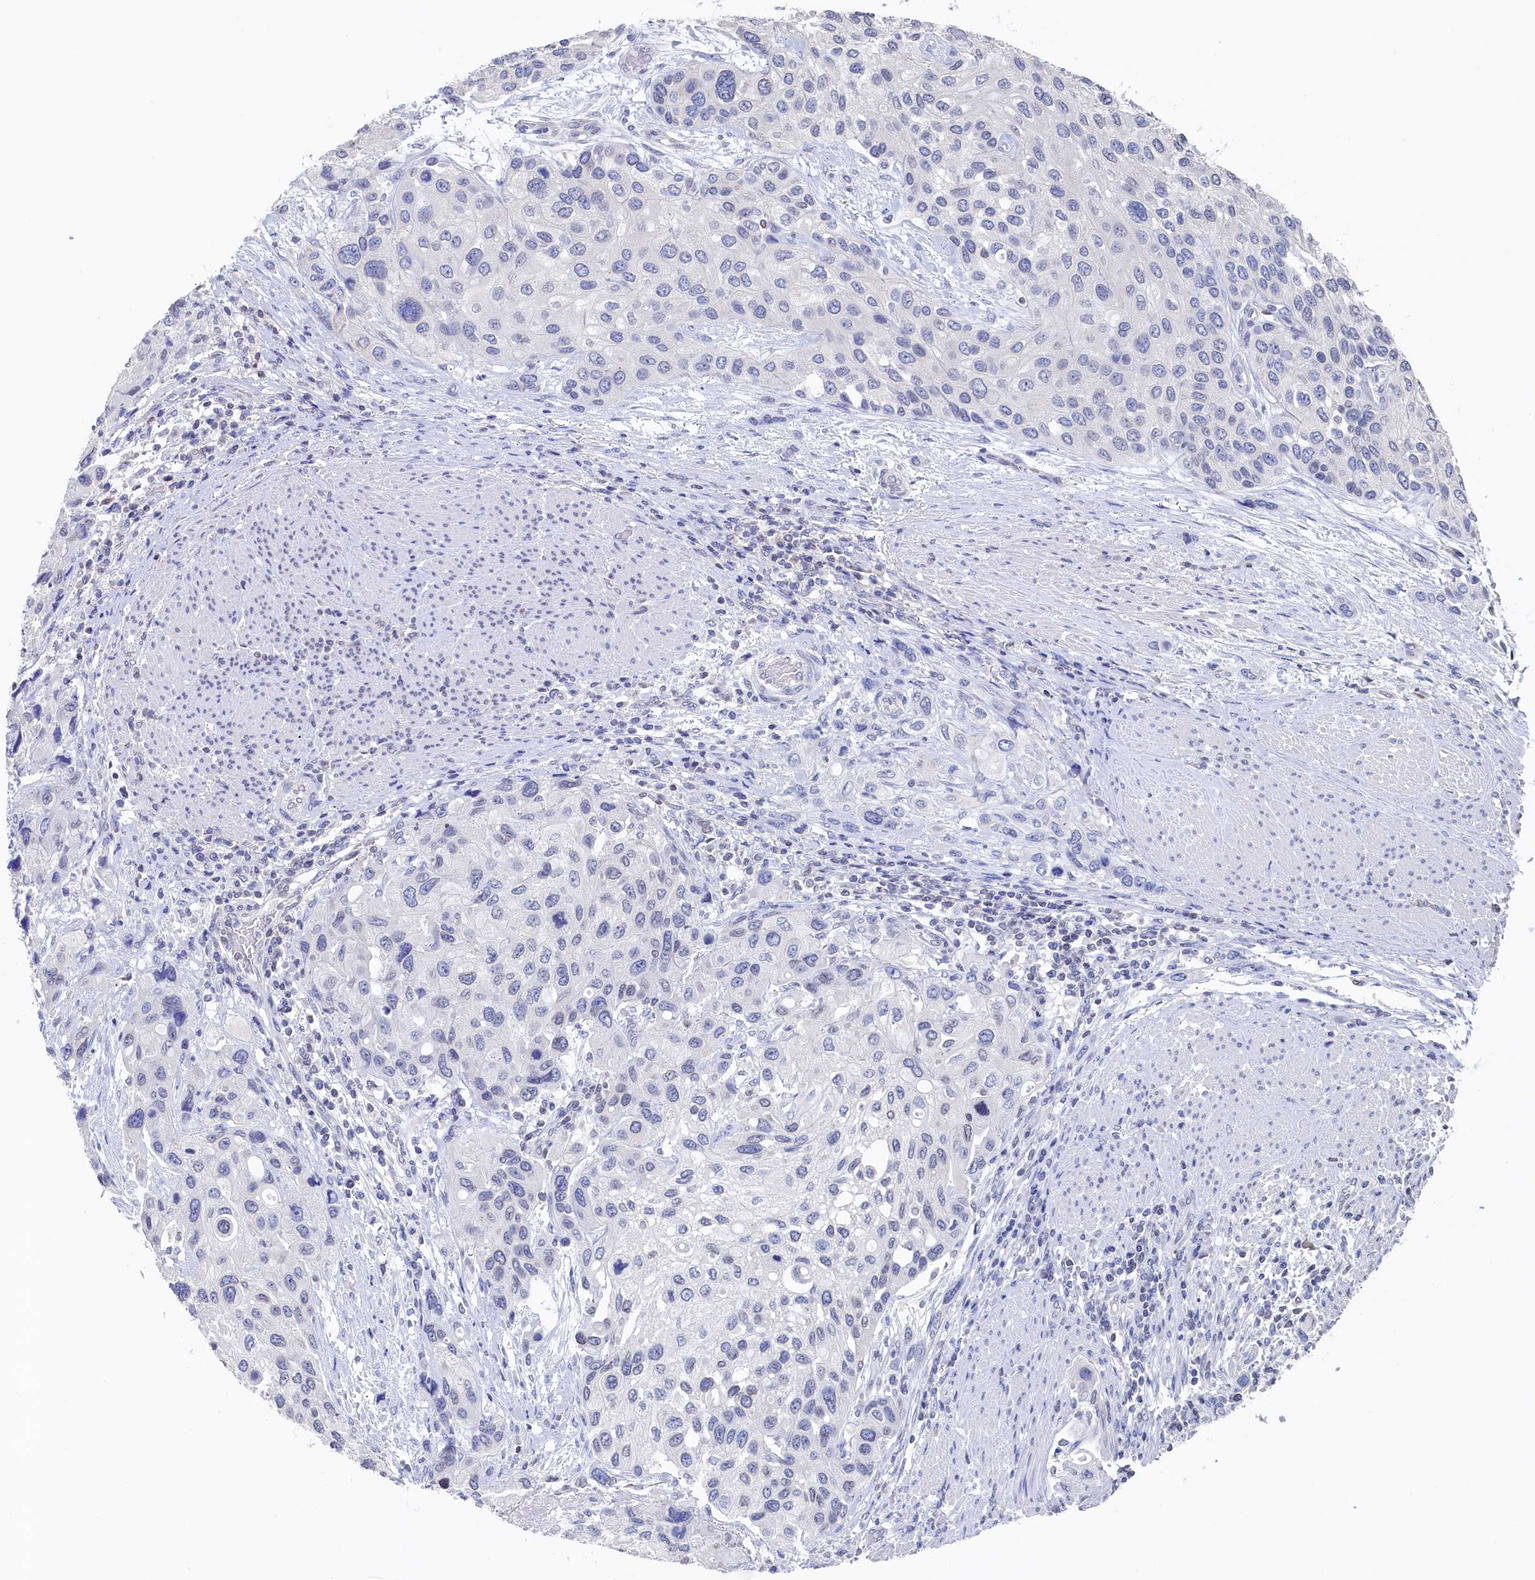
{"staining": {"intensity": "negative", "quantity": "none", "location": "none"}, "tissue": "urothelial cancer", "cell_type": "Tumor cells", "image_type": "cancer", "snomed": [{"axis": "morphology", "description": "Normal tissue, NOS"}, {"axis": "morphology", "description": "Urothelial carcinoma, High grade"}, {"axis": "topography", "description": "Vascular tissue"}, {"axis": "topography", "description": "Urinary bladder"}], "caption": "Image shows no significant protein staining in tumor cells of urothelial cancer. (DAB immunohistochemistry with hematoxylin counter stain).", "gene": "C11orf54", "patient": {"sex": "female", "age": 56}}